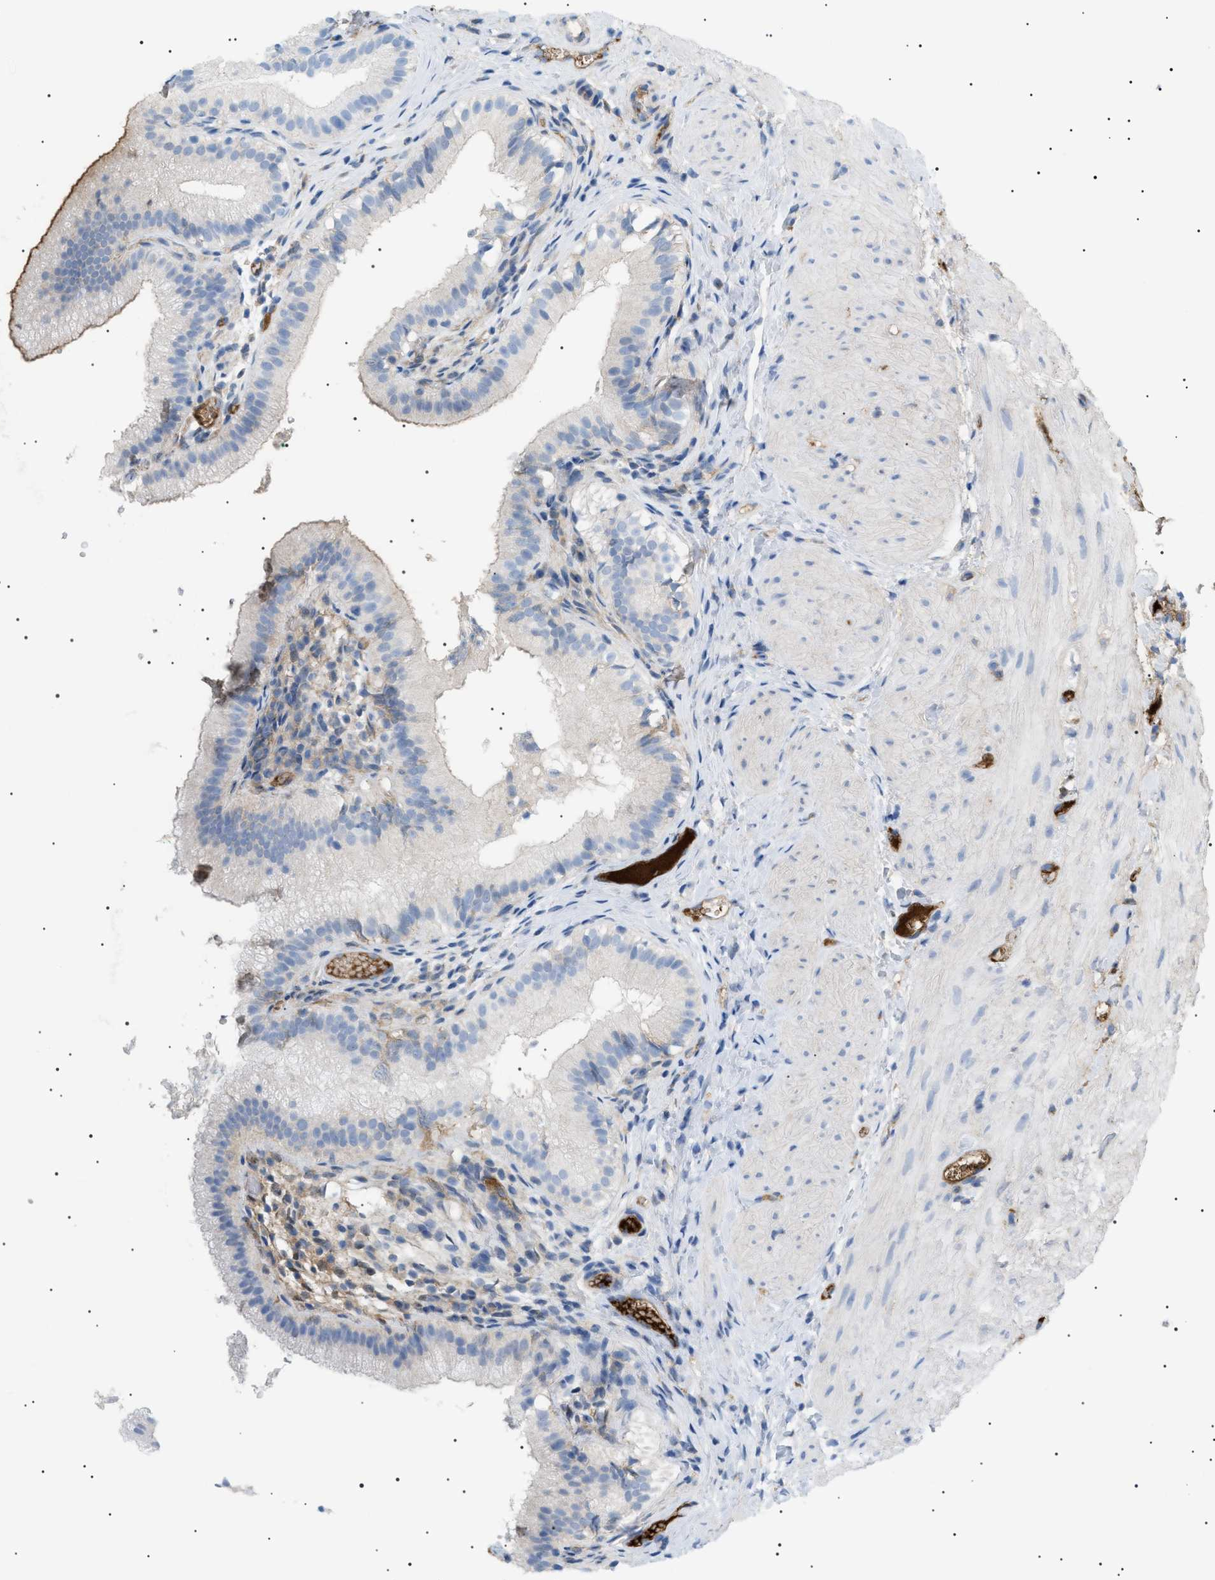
{"staining": {"intensity": "moderate", "quantity": "<25%", "location": "cytoplasmic/membranous"}, "tissue": "gallbladder", "cell_type": "Glandular cells", "image_type": "normal", "snomed": [{"axis": "morphology", "description": "Normal tissue, NOS"}, {"axis": "topography", "description": "Gallbladder"}], "caption": "A brown stain highlights moderate cytoplasmic/membranous positivity of a protein in glandular cells of benign gallbladder.", "gene": "LPA", "patient": {"sex": "female", "age": 26}}